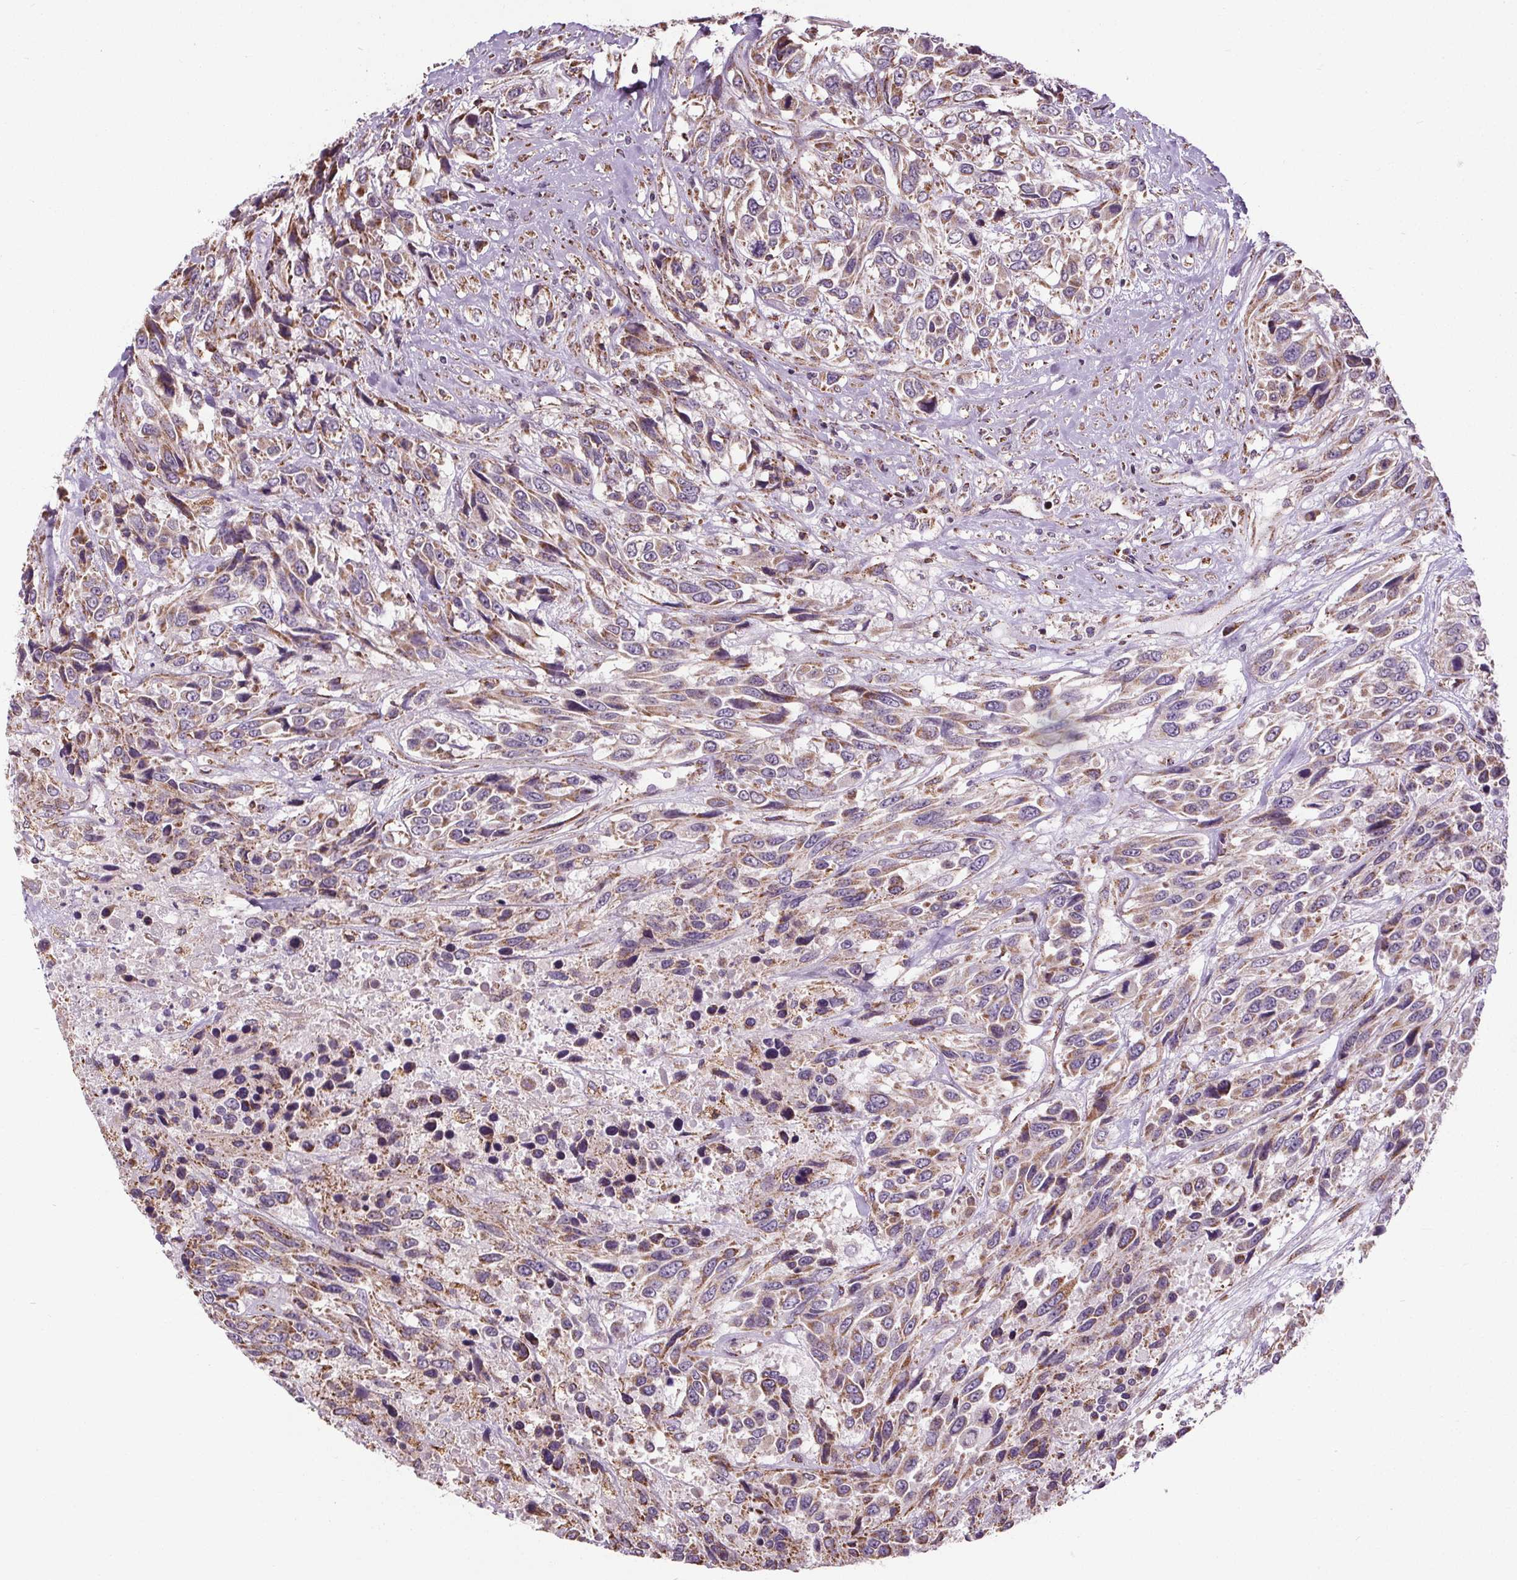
{"staining": {"intensity": "weak", "quantity": ">75%", "location": "cytoplasmic/membranous"}, "tissue": "urothelial cancer", "cell_type": "Tumor cells", "image_type": "cancer", "snomed": [{"axis": "morphology", "description": "Urothelial carcinoma, High grade"}, {"axis": "topography", "description": "Urinary bladder"}], "caption": "Urothelial cancer tissue displays weak cytoplasmic/membranous positivity in about >75% of tumor cells", "gene": "ZNF548", "patient": {"sex": "female", "age": 70}}